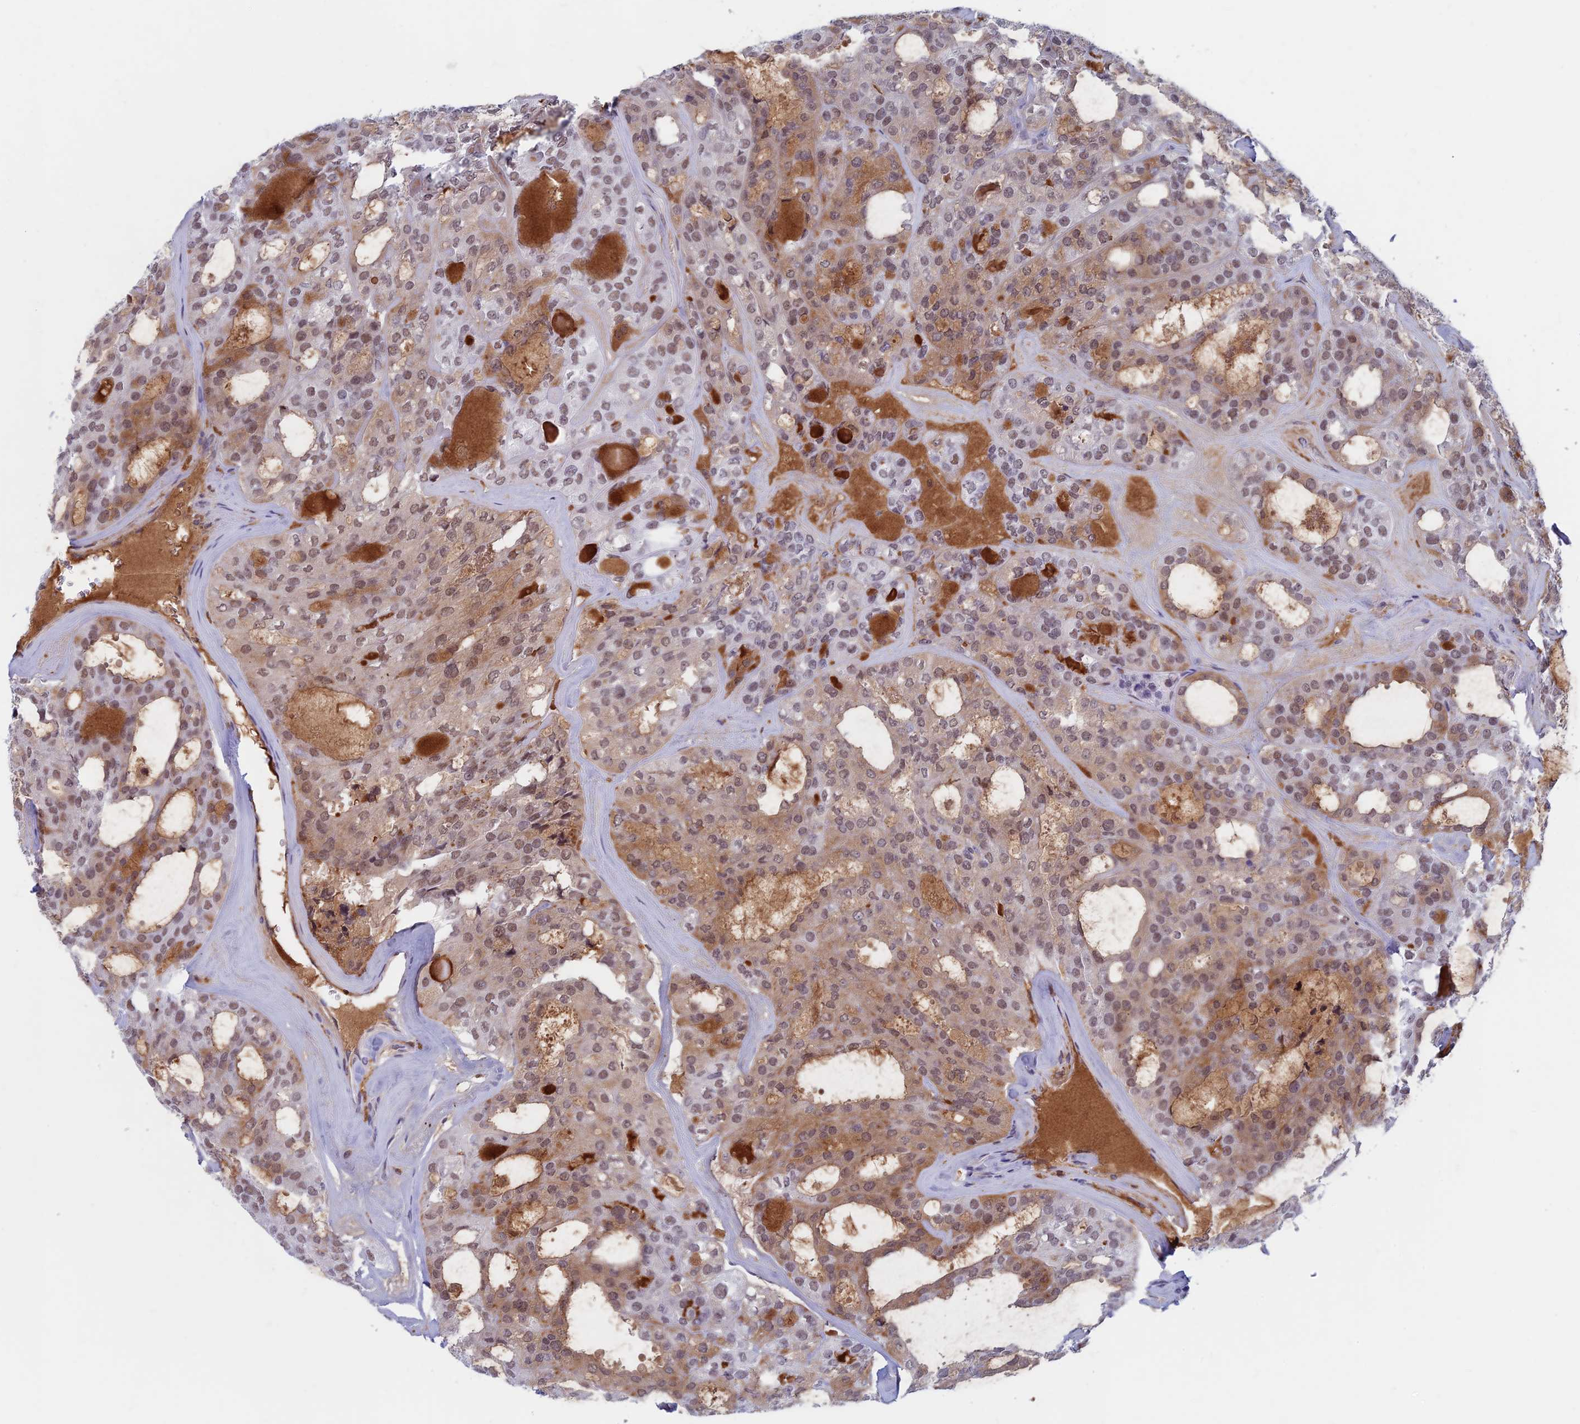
{"staining": {"intensity": "moderate", "quantity": ">75%", "location": "nuclear"}, "tissue": "thyroid cancer", "cell_type": "Tumor cells", "image_type": "cancer", "snomed": [{"axis": "morphology", "description": "Follicular adenoma carcinoma, NOS"}, {"axis": "topography", "description": "Thyroid gland"}], "caption": "Immunohistochemical staining of human follicular adenoma carcinoma (thyroid) exhibits medium levels of moderate nuclear positivity in approximately >75% of tumor cells.", "gene": "ASH2L", "patient": {"sex": "male", "age": 75}}